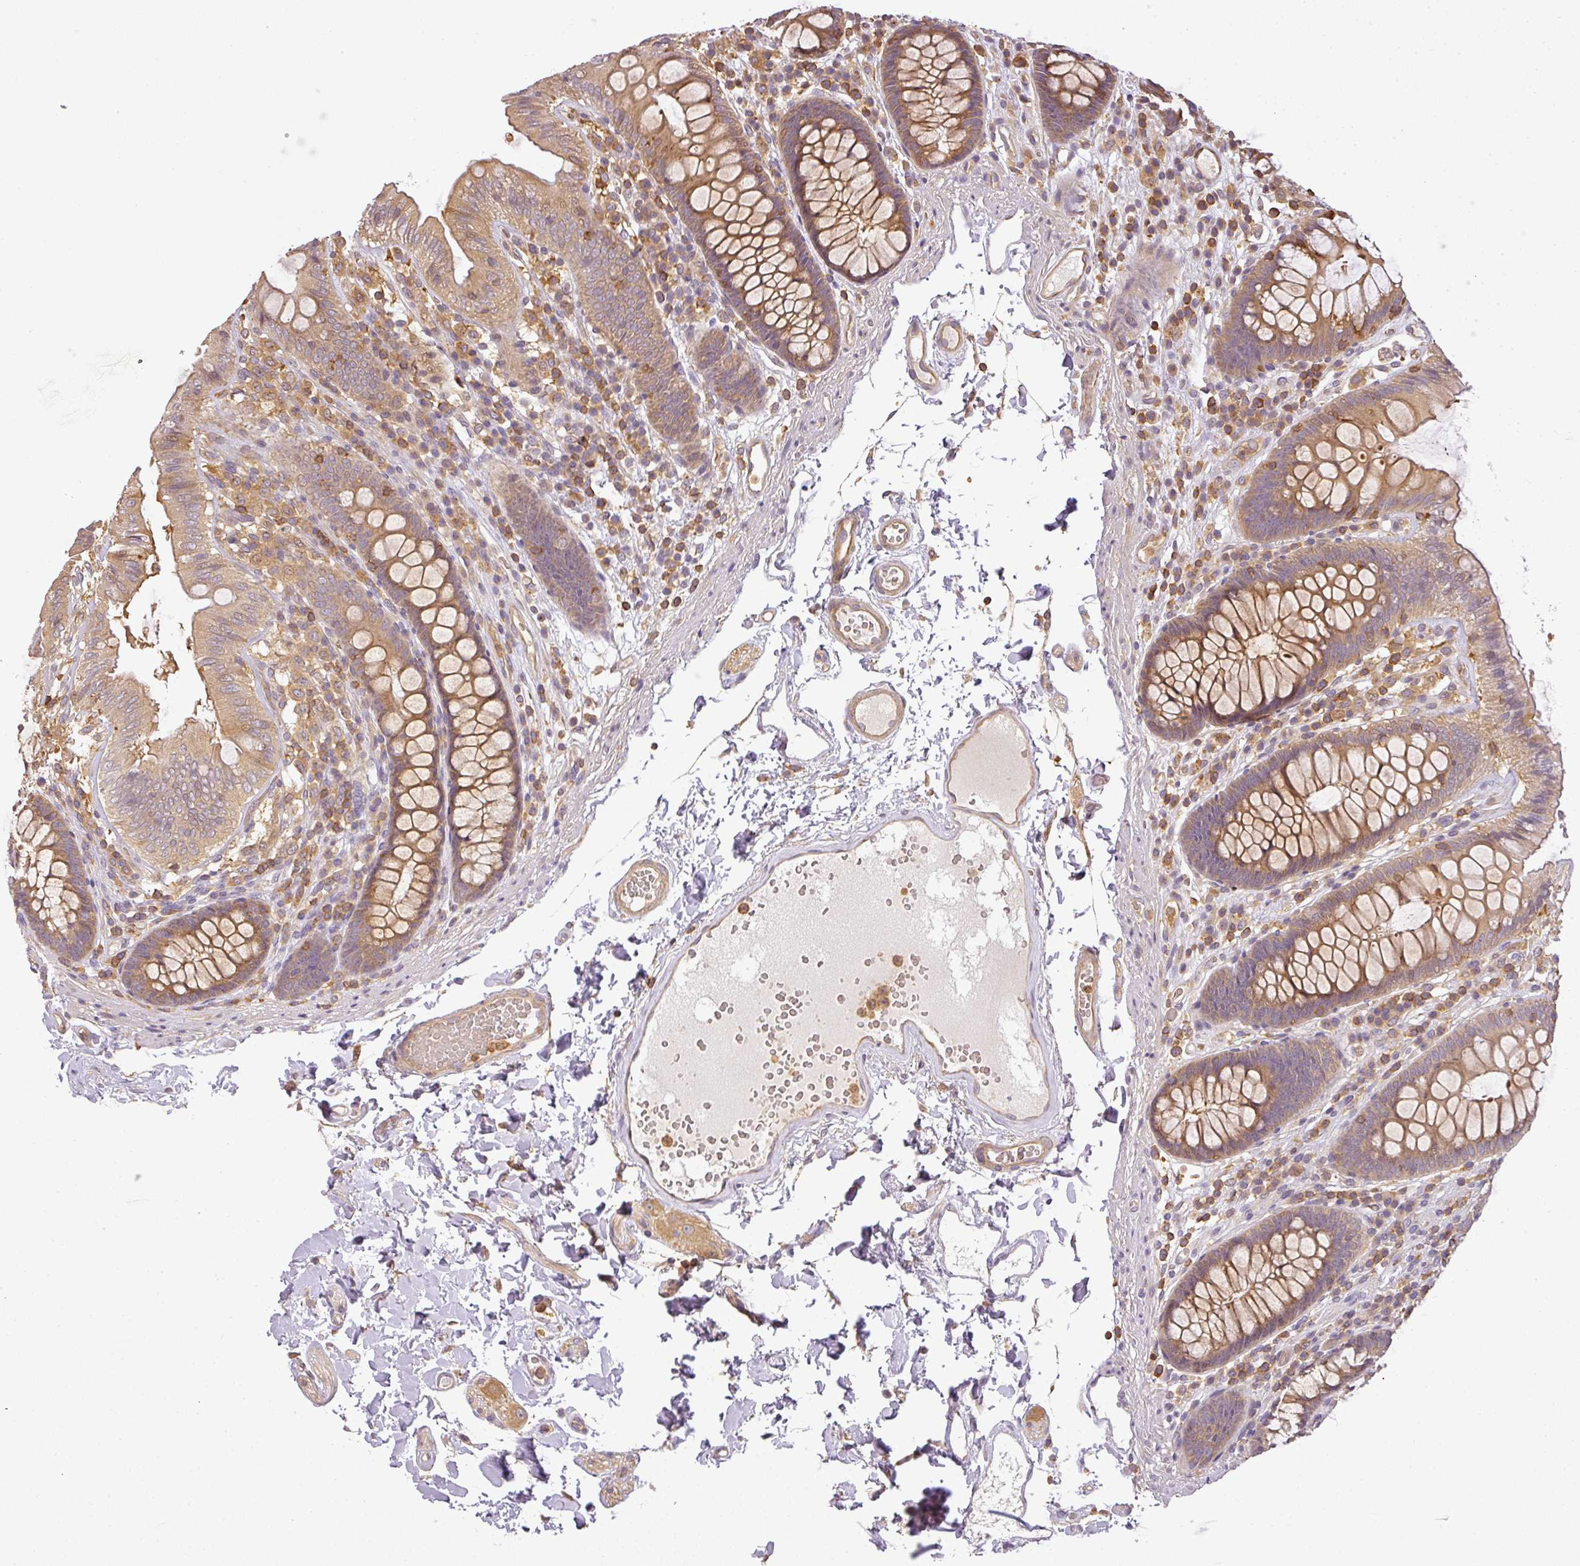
{"staining": {"intensity": "moderate", "quantity": ">75%", "location": "cytoplasmic/membranous"}, "tissue": "colon", "cell_type": "Endothelial cells", "image_type": "normal", "snomed": [{"axis": "morphology", "description": "Normal tissue, NOS"}, {"axis": "topography", "description": "Colon"}], "caption": "Protein staining reveals moderate cytoplasmic/membranous expression in about >75% of endothelial cells in unremarkable colon. Using DAB (3,3'-diaminobenzidine) (brown) and hematoxylin (blue) stains, captured at high magnification using brightfield microscopy.", "gene": "TCL1B", "patient": {"sex": "male", "age": 84}}